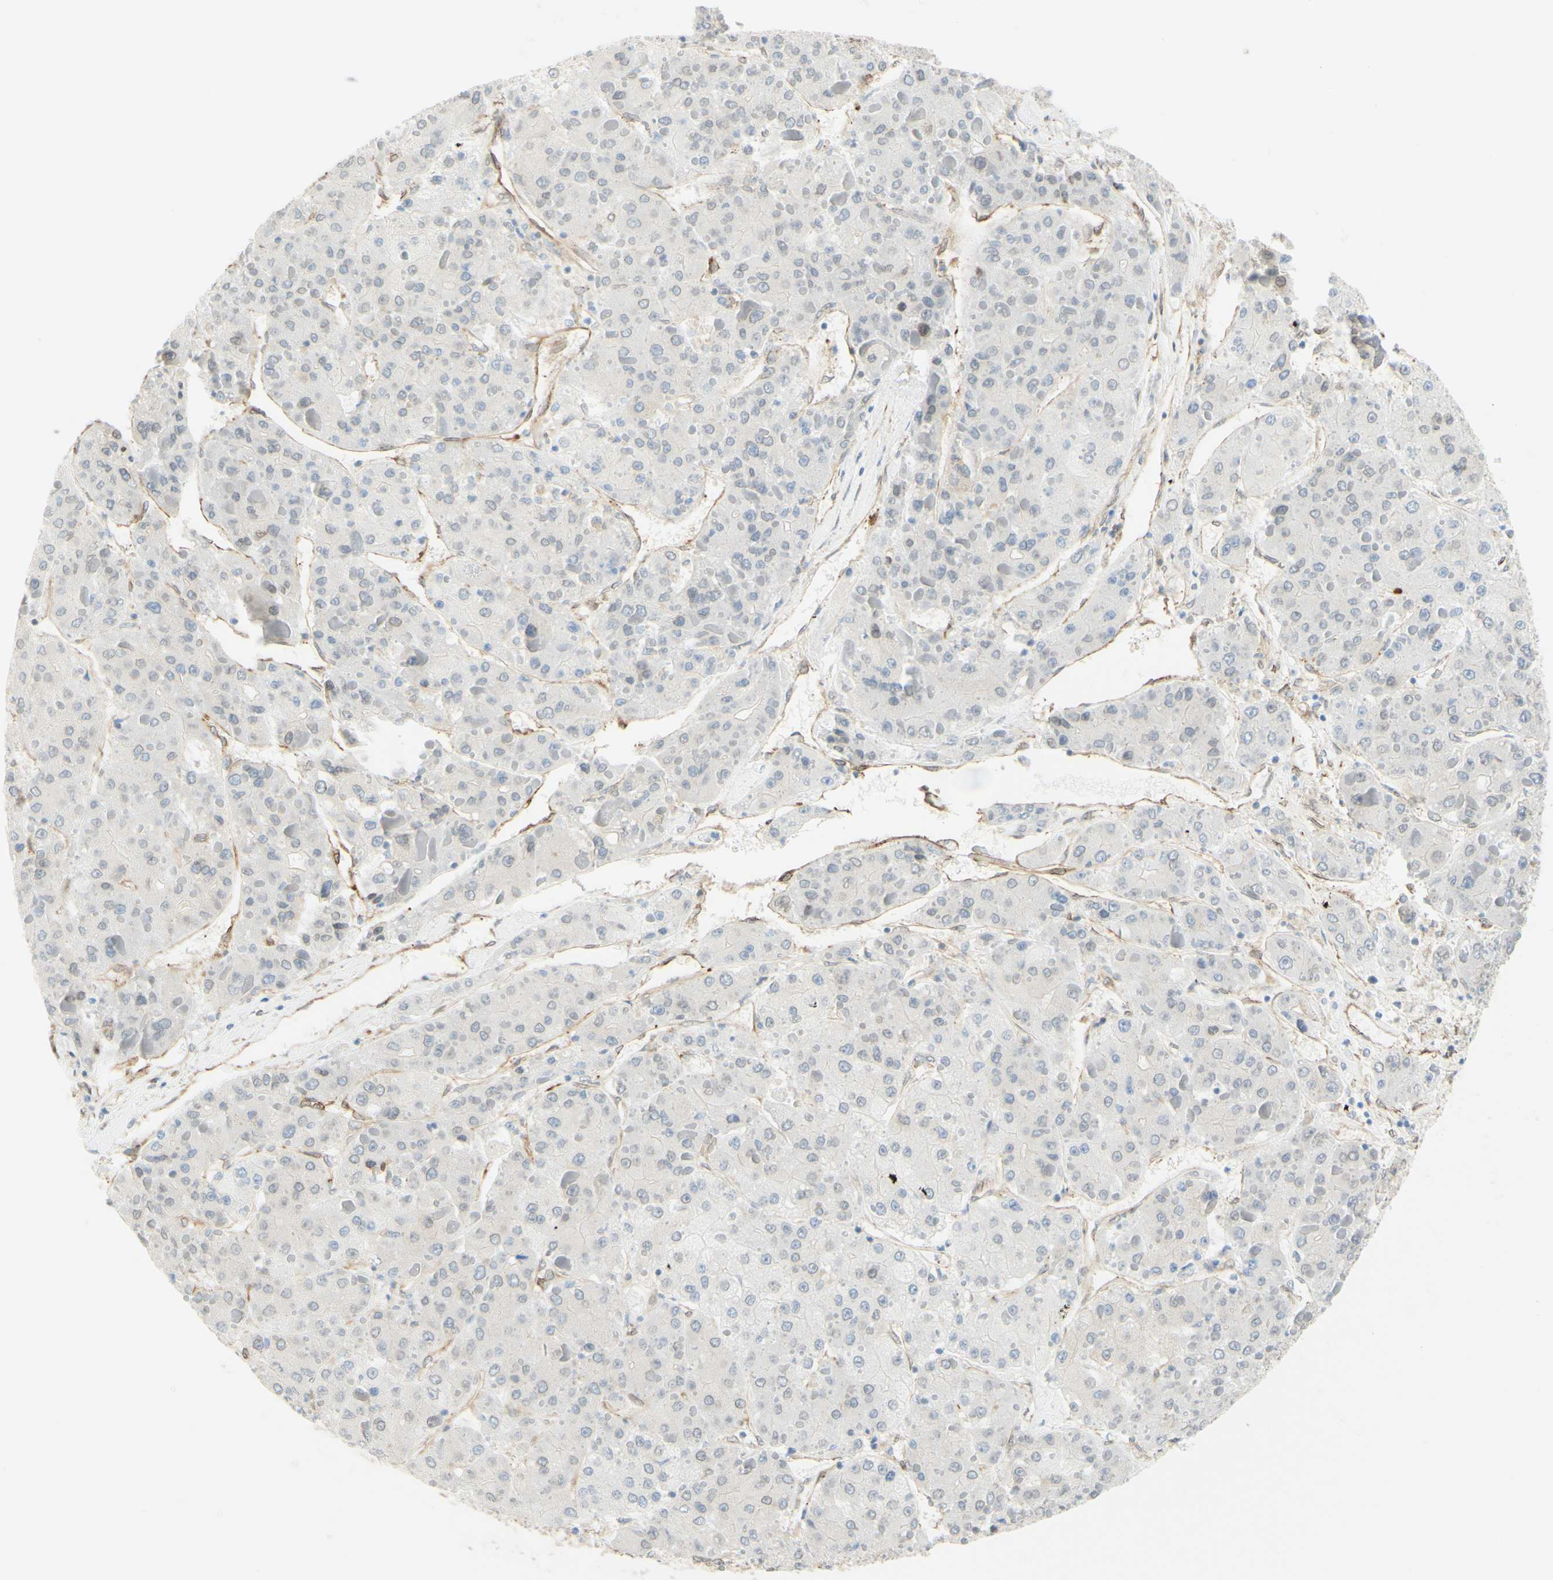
{"staining": {"intensity": "negative", "quantity": "none", "location": "none"}, "tissue": "liver cancer", "cell_type": "Tumor cells", "image_type": "cancer", "snomed": [{"axis": "morphology", "description": "Carcinoma, Hepatocellular, NOS"}, {"axis": "topography", "description": "Liver"}], "caption": "DAB (3,3'-diaminobenzidine) immunohistochemical staining of human liver hepatocellular carcinoma reveals no significant positivity in tumor cells. The staining is performed using DAB brown chromogen with nuclei counter-stained in using hematoxylin.", "gene": "ENDOD1", "patient": {"sex": "female", "age": 73}}